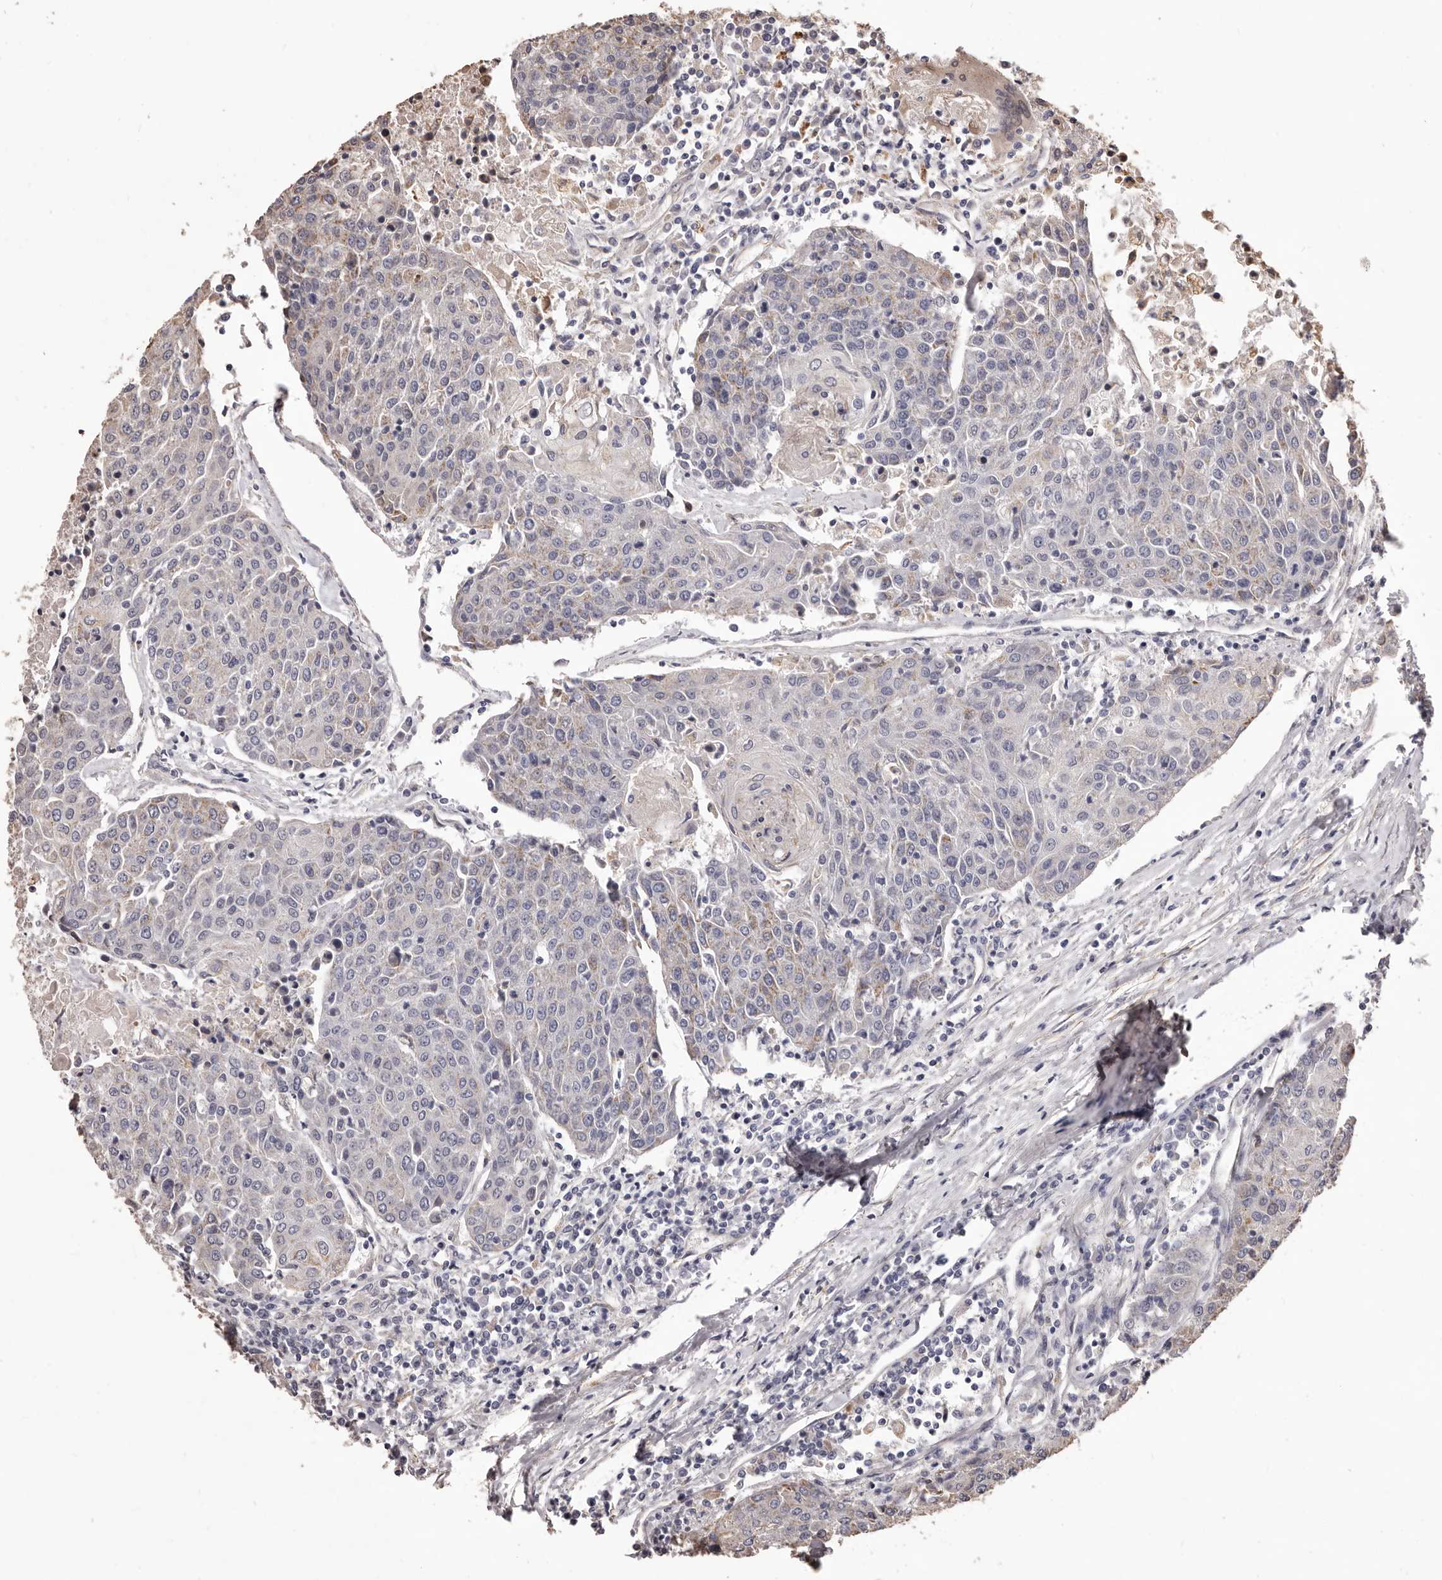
{"staining": {"intensity": "negative", "quantity": "none", "location": "none"}, "tissue": "urothelial cancer", "cell_type": "Tumor cells", "image_type": "cancer", "snomed": [{"axis": "morphology", "description": "Urothelial carcinoma, High grade"}, {"axis": "topography", "description": "Urinary bladder"}], "caption": "Tumor cells show no significant protein expression in urothelial cancer.", "gene": "ALPK1", "patient": {"sex": "female", "age": 85}}